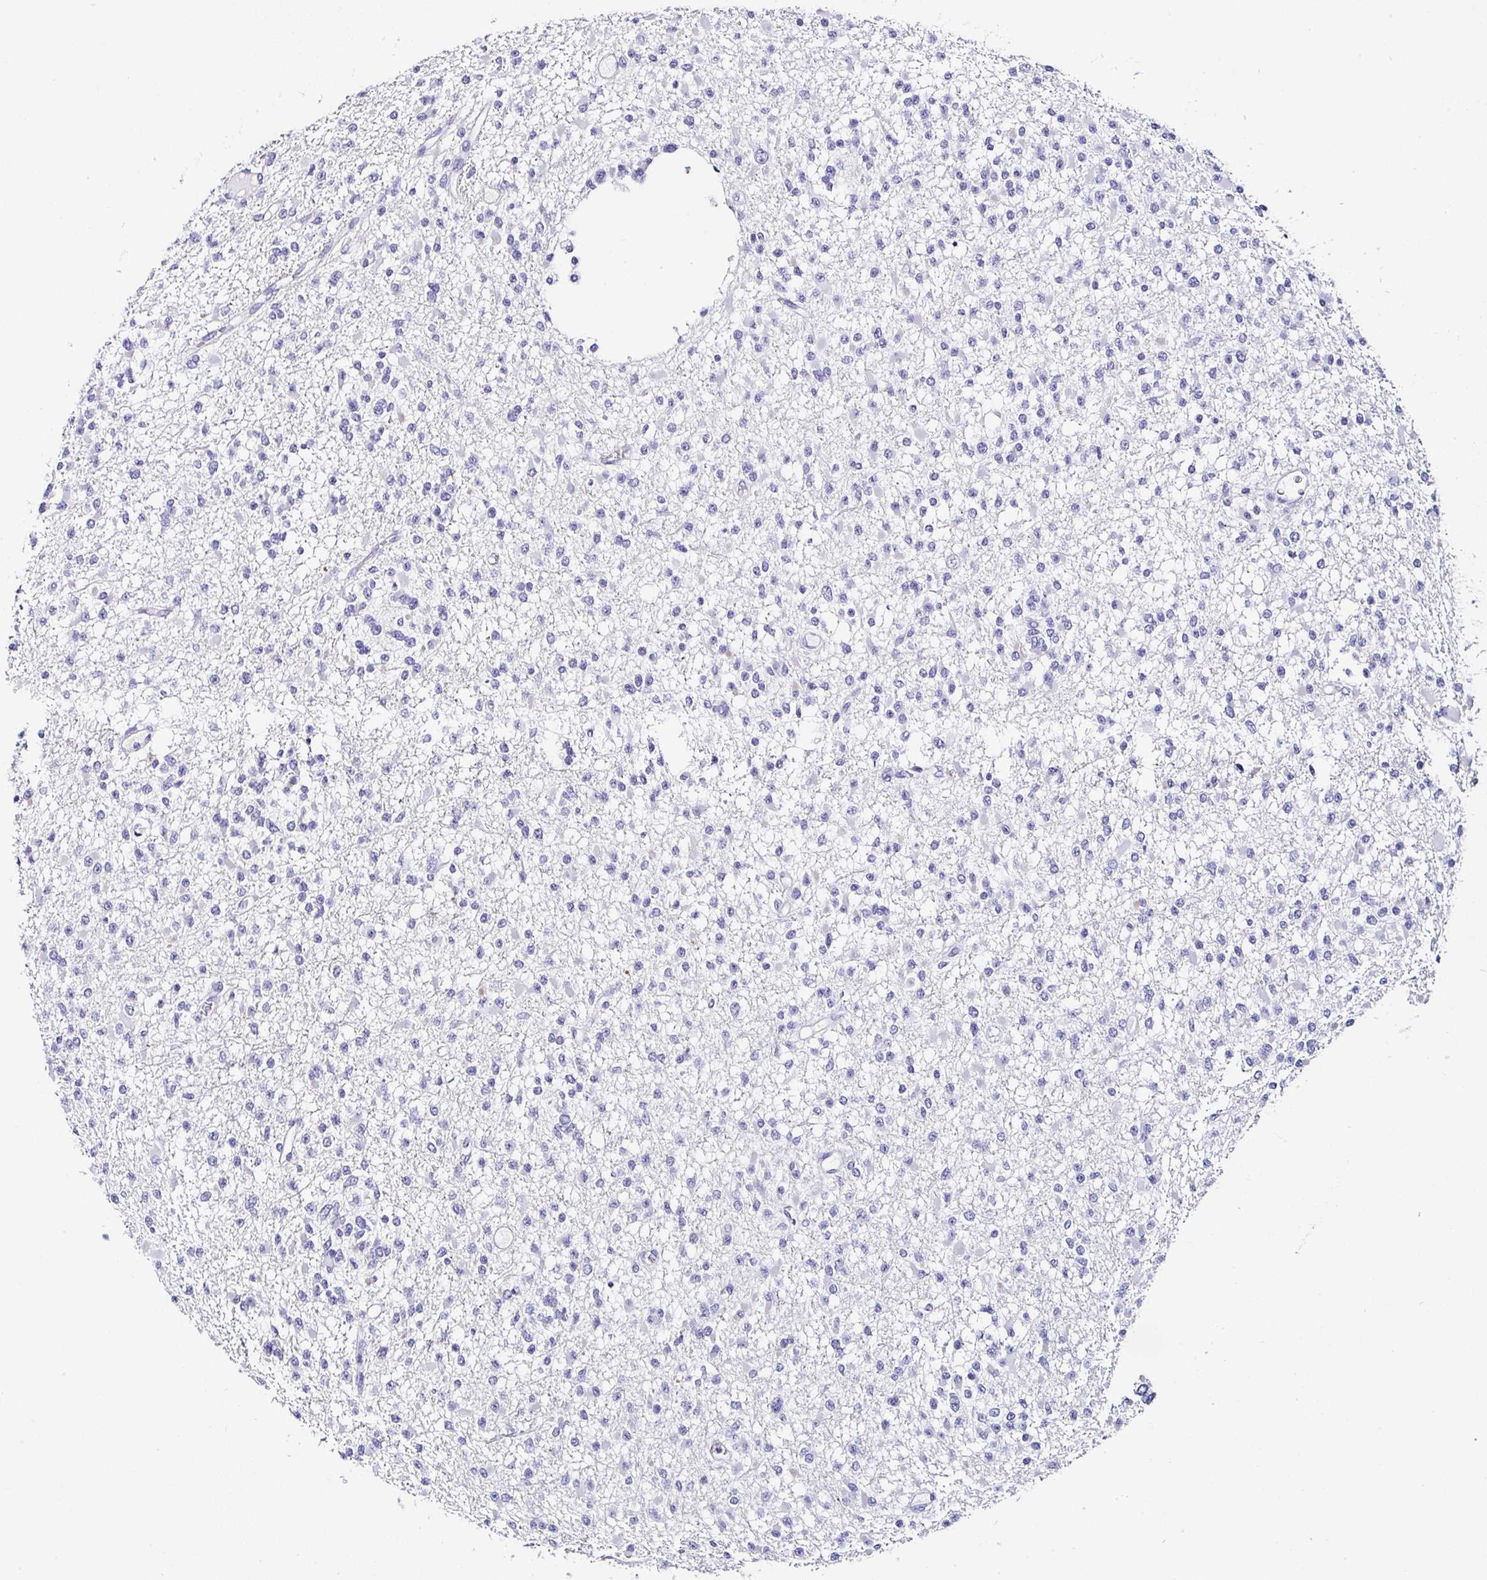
{"staining": {"intensity": "negative", "quantity": "none", "location": "none"}, "tissue": "glioma", "cell_type": "Tumor cells", "image_type": "cancer", "snomed": [{"axis": "morphology", "description": "Glioma, malignant, Low grade"}, {"axis": "topography", "description": "Brain"}], "caption": "Tumor cells are negative for protein expression in human glioma.", "gene": "TMPRSS11E", "patient": {"sex": "female", "age": 22}}